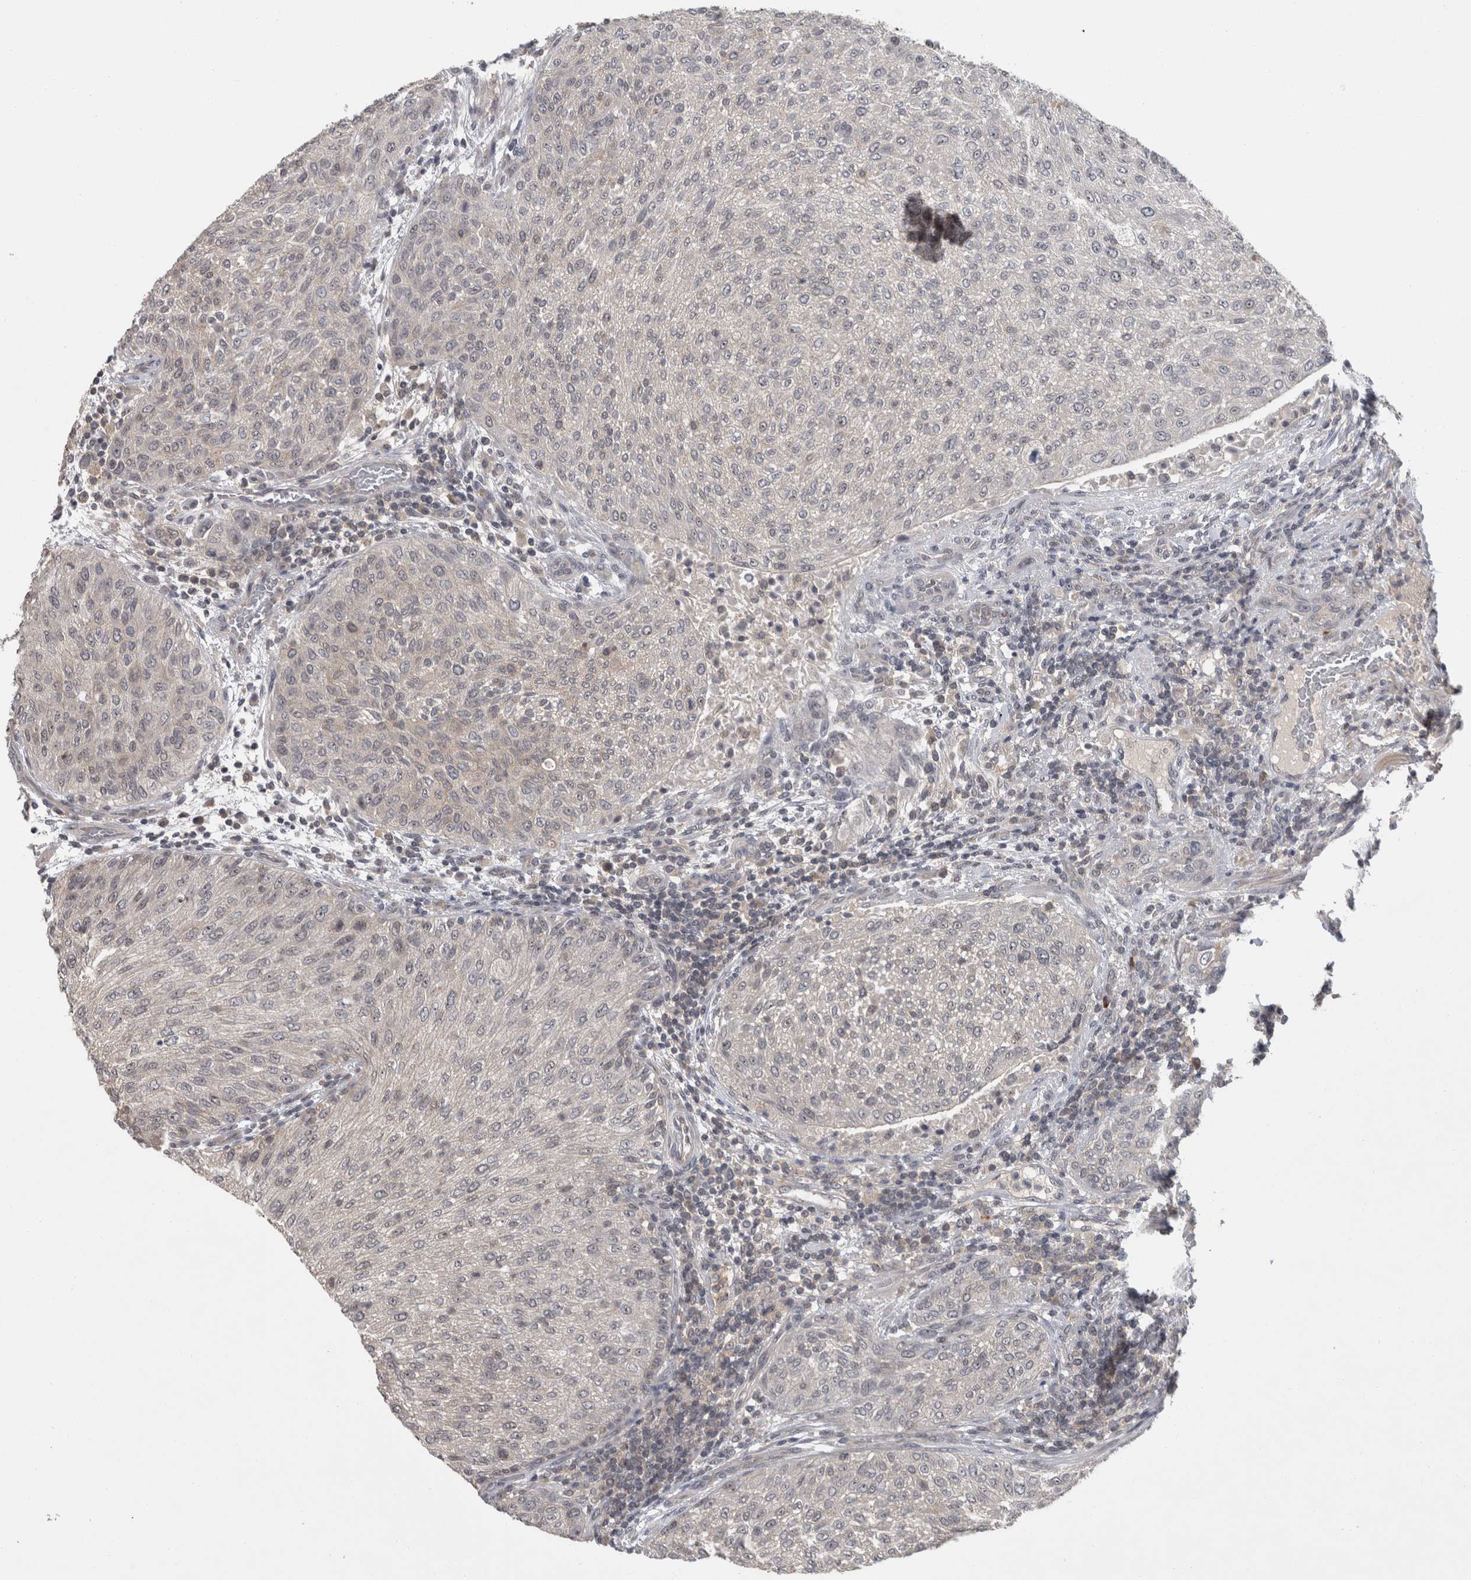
{"staining": {"intensity": "negative", "quantity": "none", "location": "none"}, "tissue": "urothelial cancer", "cell_type": "Tumor cells", "image_type": "cancer", "snomed": [{"axis": "morphology", "description": "Urothelial carcinoma, Low grade"}, {"axis": "morphology", "description": "Urothelial carcinoma, High grade"}, {"axis": "topography", "description": "Urinary bladder"}], "caption": "This is a micrograph of IHC staining of urothelial cancer, which shows no staining in tumor cells.", "gene": "RBM28", "patient": {"sex": "male", "age": 35}}